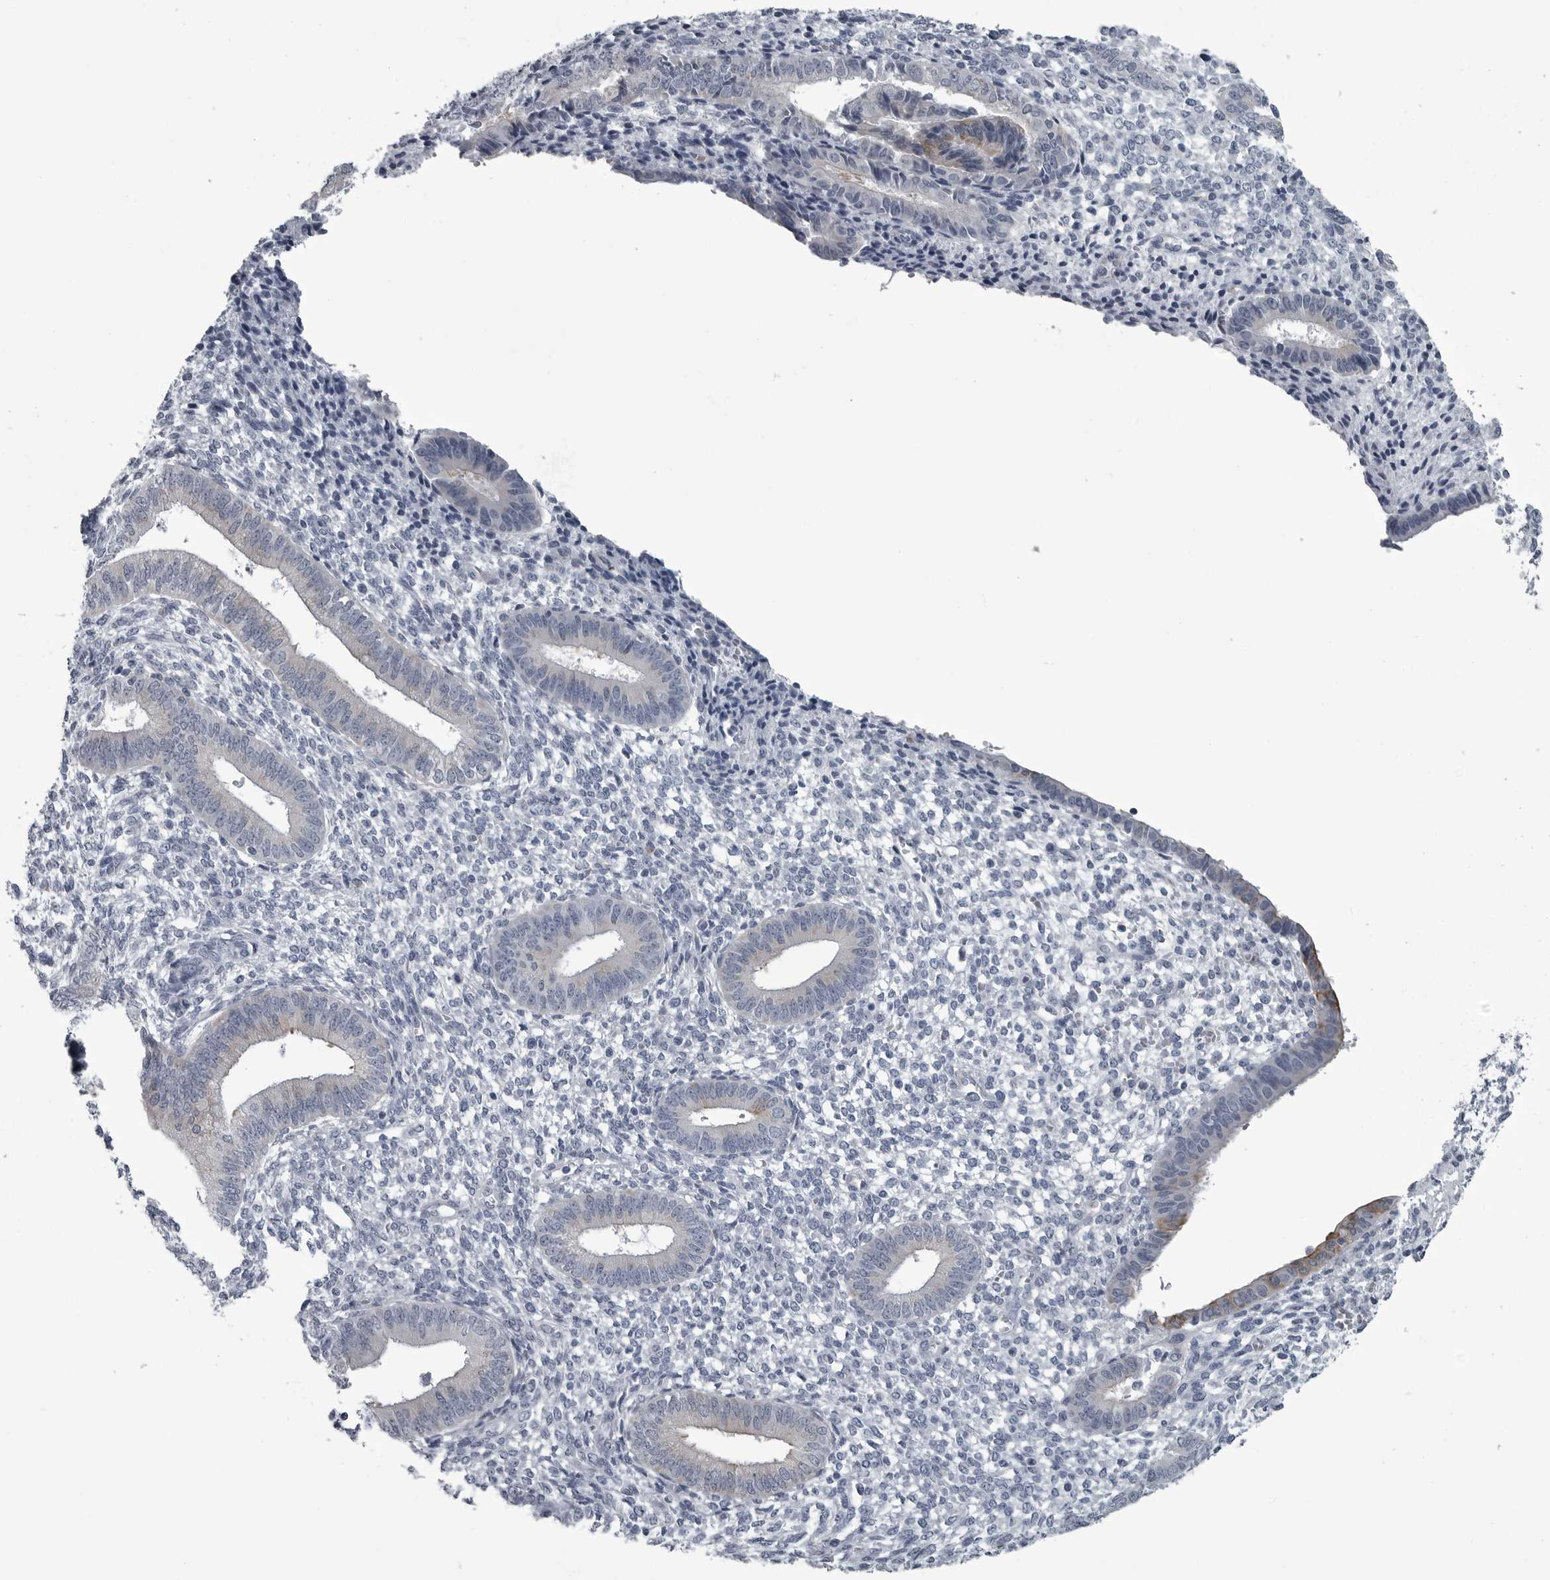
{"staining": {"intensity": "negative", "quantity": "none", "location": "none"}, "tissue": "endometrium", "cell_type": "Cells in endometrial stroma", "image_type": "normal", "snomed": [{"axis": "morphology", "description": "Normal tissue, NOS"}, {"axis": "topography", "description": "Endometrium"}], "caption": "This histopathology image is of normal endometrium stained with immunohistochemistry to label a protein in brown with the nuclei are counter-stained blue. There is no positivity in cells in endometrial stroma.", "gene": "MYOC", "patient": {"sex": "female", "age": 46}}